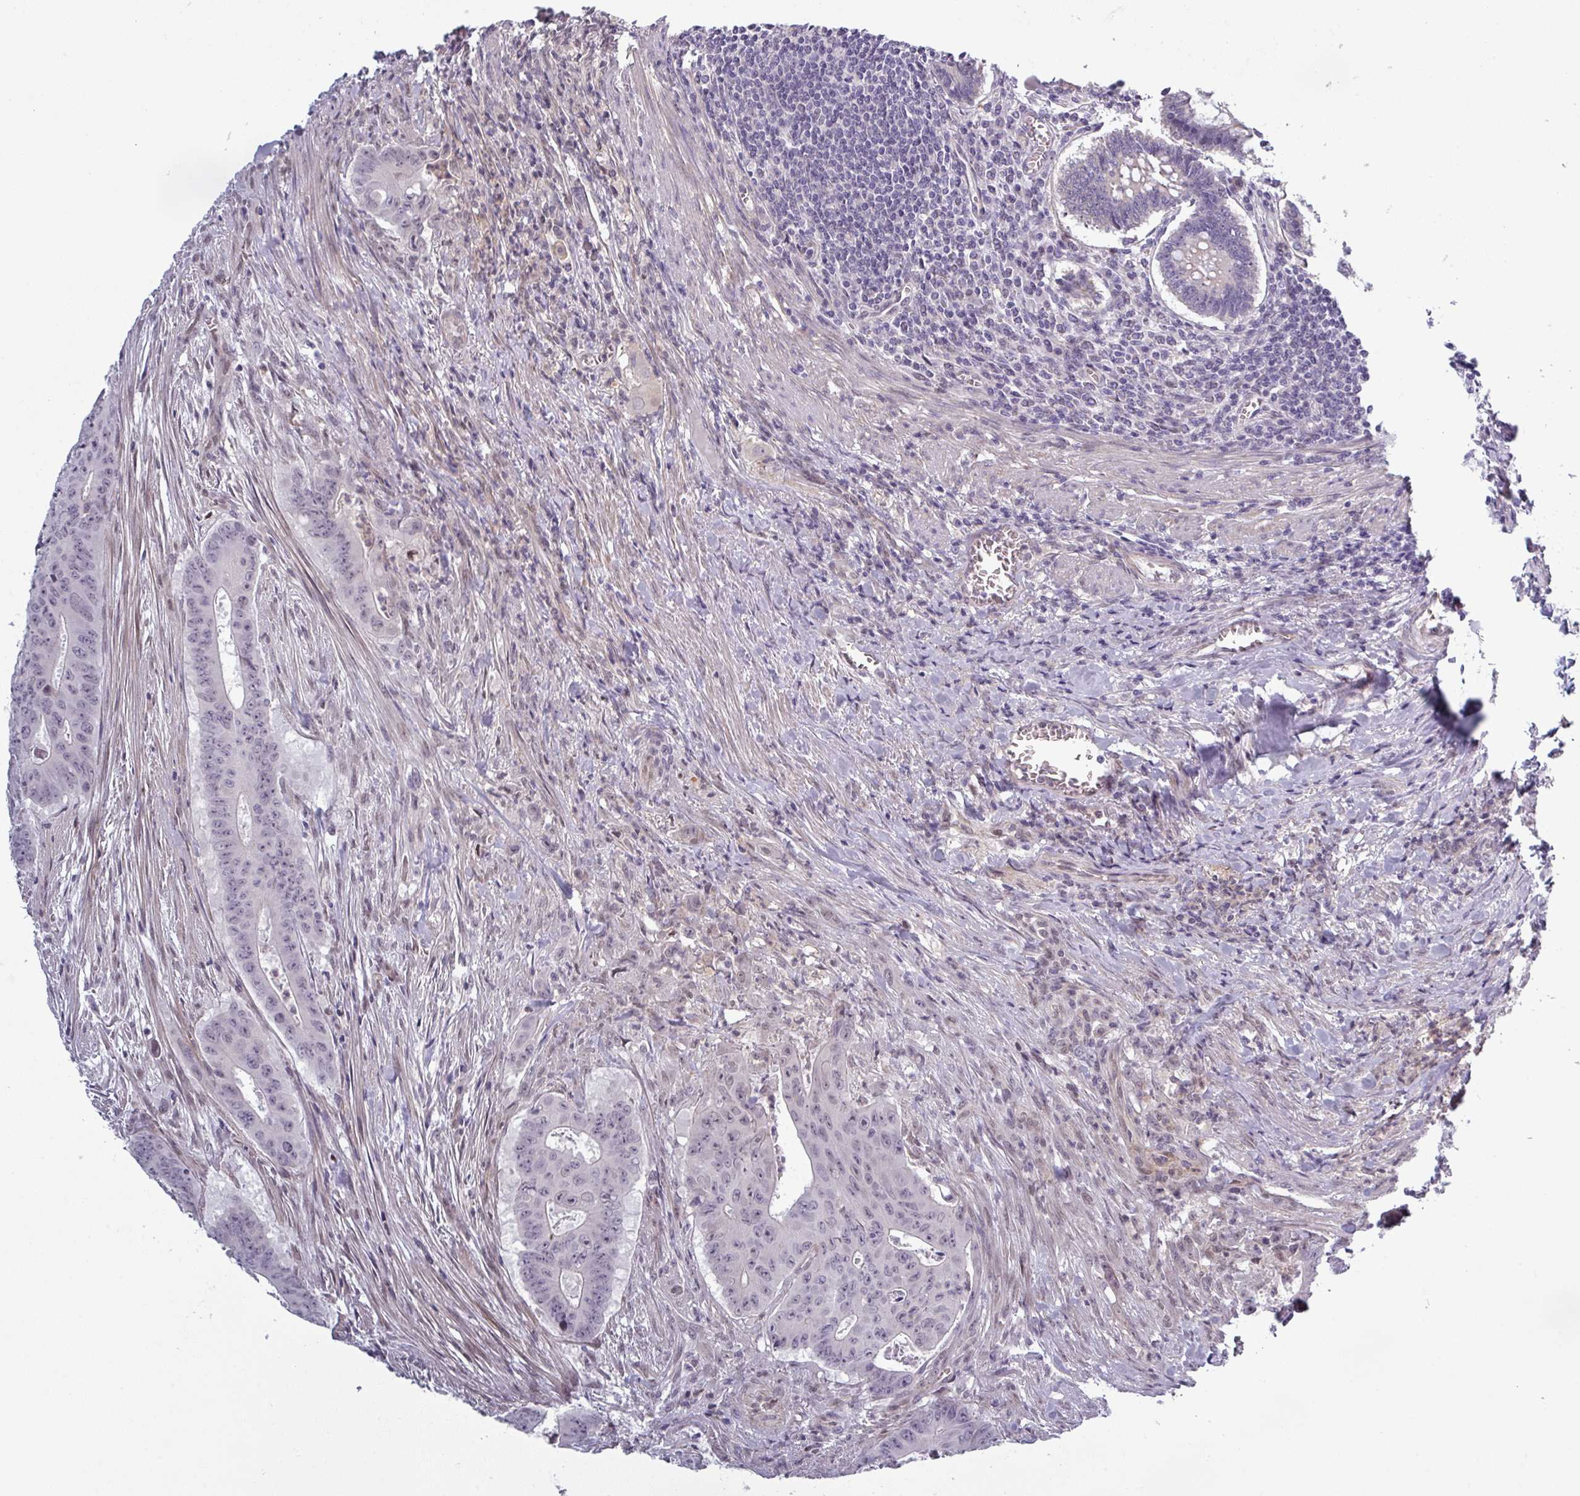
{"staining": {"intensity": "weak", "quantity": "<25%", "location": "cytoplasmic/membranous"}, "tissue": "colorectal cancer", "cell_type": "Tumor cells", "image_type": "cancer", "snomed": [{"axis": "morphology", "description": "Adenocarcinoma, NOS"}, {"axis": "topography", "description": "Rectum"}], "caption": "Image shows no protein expression in tumor cells of adenocarcinoma (colorectal) tissue. Nuclei are stained in blue.", "gene": "PRAMEF12", "patient": {"sex": "female", "age": 75}}